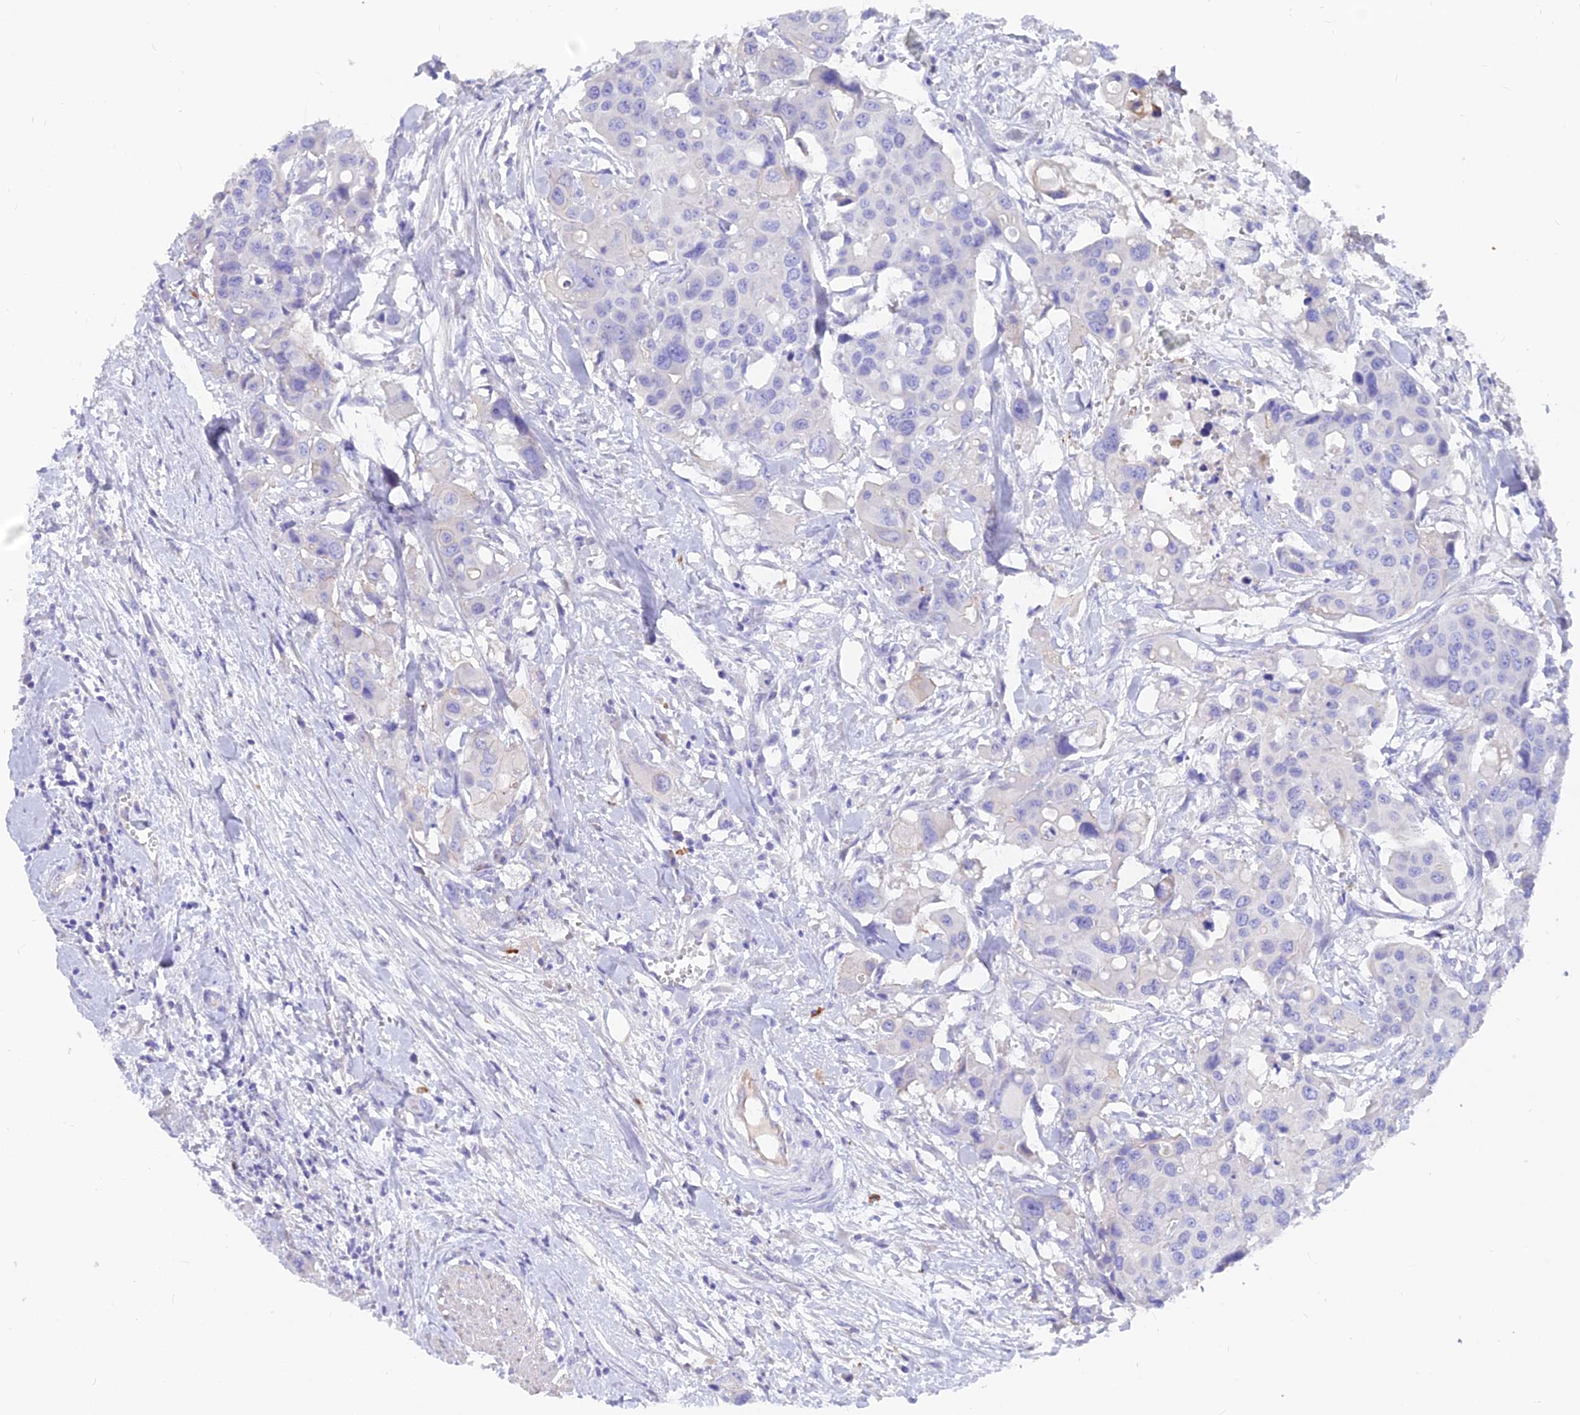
{"staining": {"intensity": "negative", "quantity": "none", "location": "none"}, "tissue": "colorectal cancer", "cell_type": "Tumor cells", "image_type": "cancer", "snomed": [{"axis": "morphology", "description": "Adenocarcinoma, NOS"}, {"axis": "topography", "description": "Colon"}], "caption": "Immunohistochemistry of colorectal cancer demonstrates no positivity in tumor cells. The staining is performed using DAB (3,3'-diaminobenzidine) brown chromogen with nuclei counter-stained in using hematoxylin.", "gene": "FAM168B", "patient": {"sex": "male", "age": 77}}